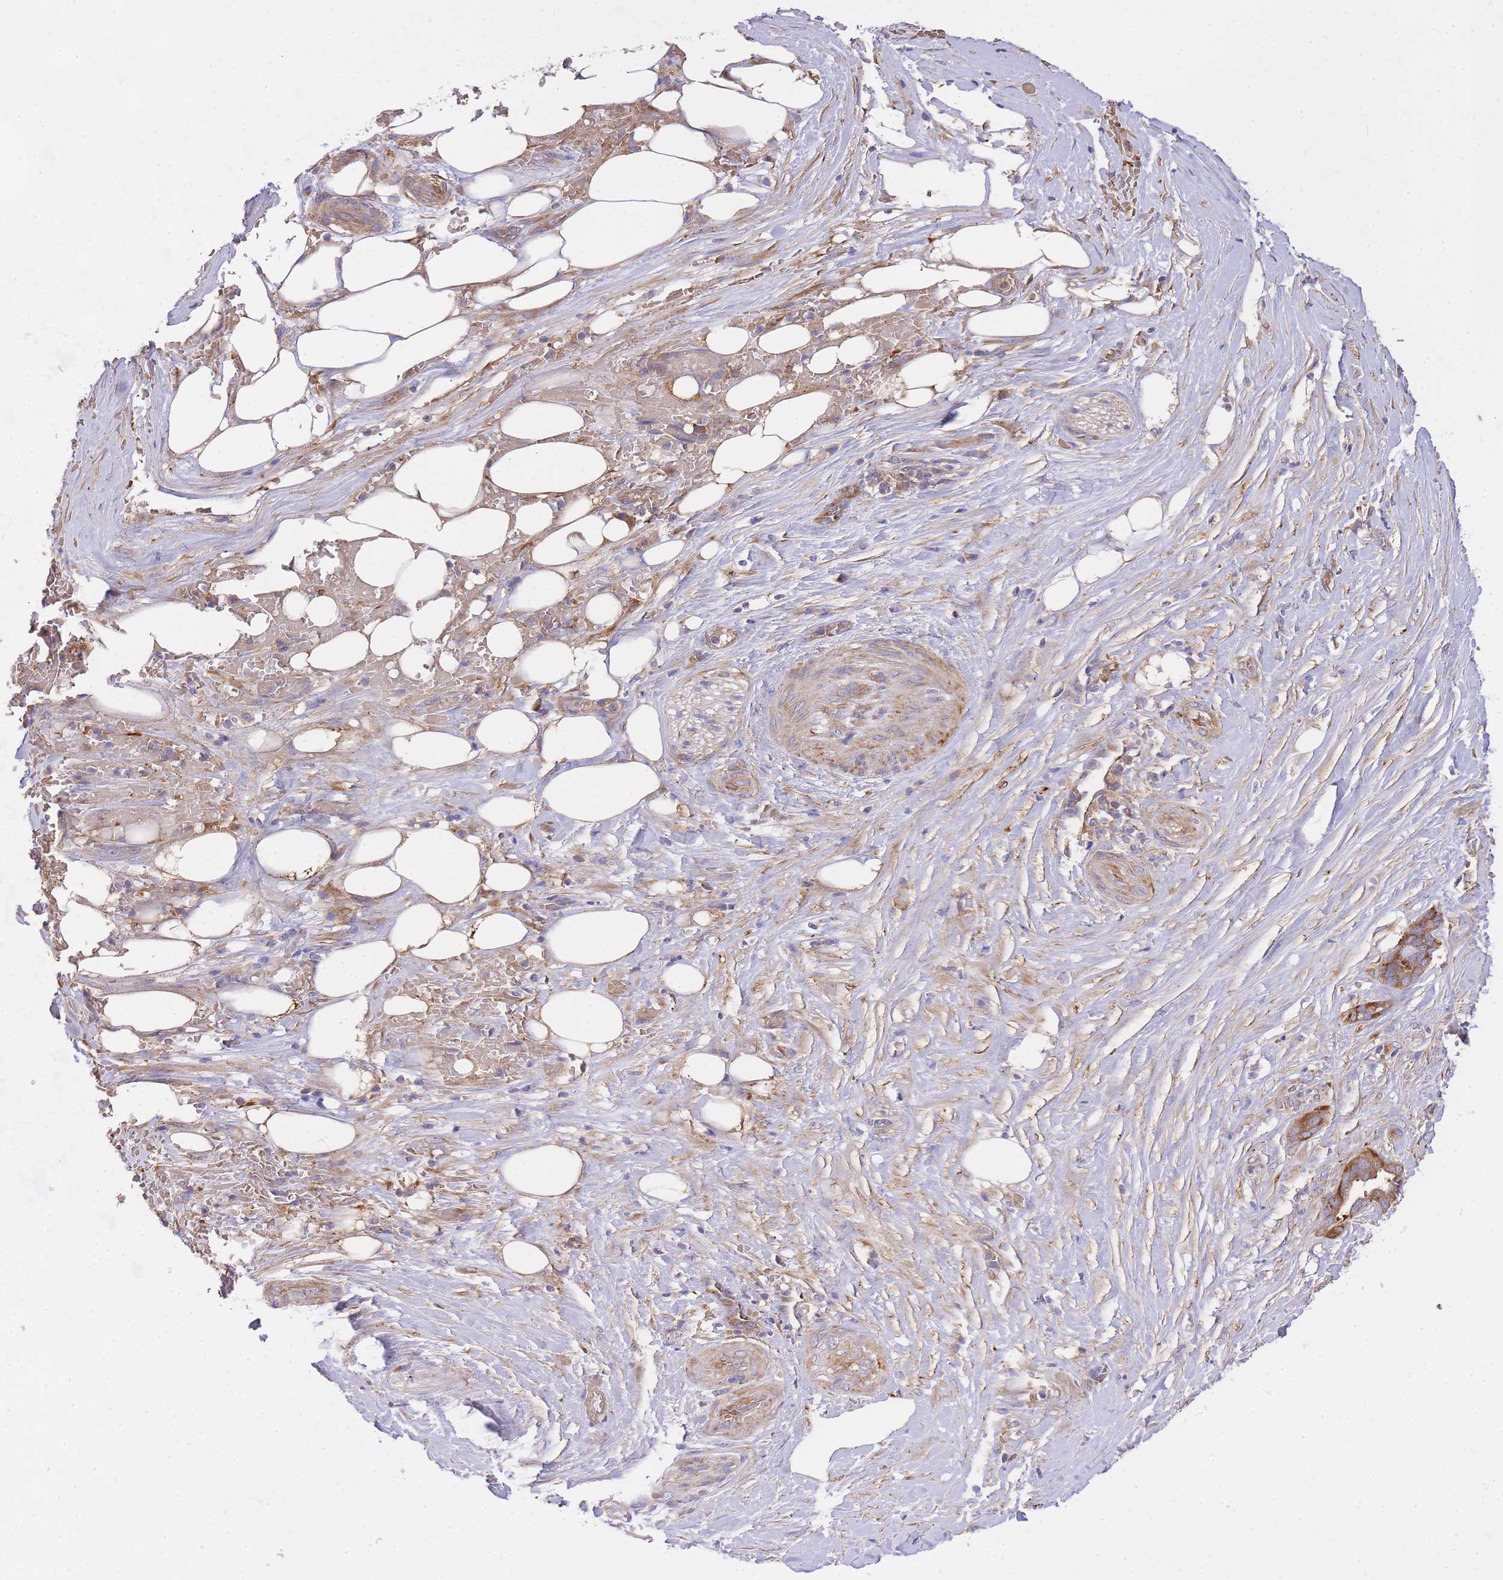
{"staining": {"intensity": "moderate", "quantity": ">75%", "location": "cytoplasmic/membranous"}, "tissue": "pancreatic cancer", "cell_type": "Tumor cells", "image_type": "cancer", "snomed": [{"axis": "morphology", "description": "Adenocarcinoma, NOS"}, {"axis": "topography", "description": "Pancreas"}], "caption": "Protein analysis of adenocarcinoma (pancreatic) tissue shows moderate cytoplasmic/membranous expression in approximately >75% of tumor cells.", "gene": "INSYN2B", "patient": {"sex": "male", "age": 57}}